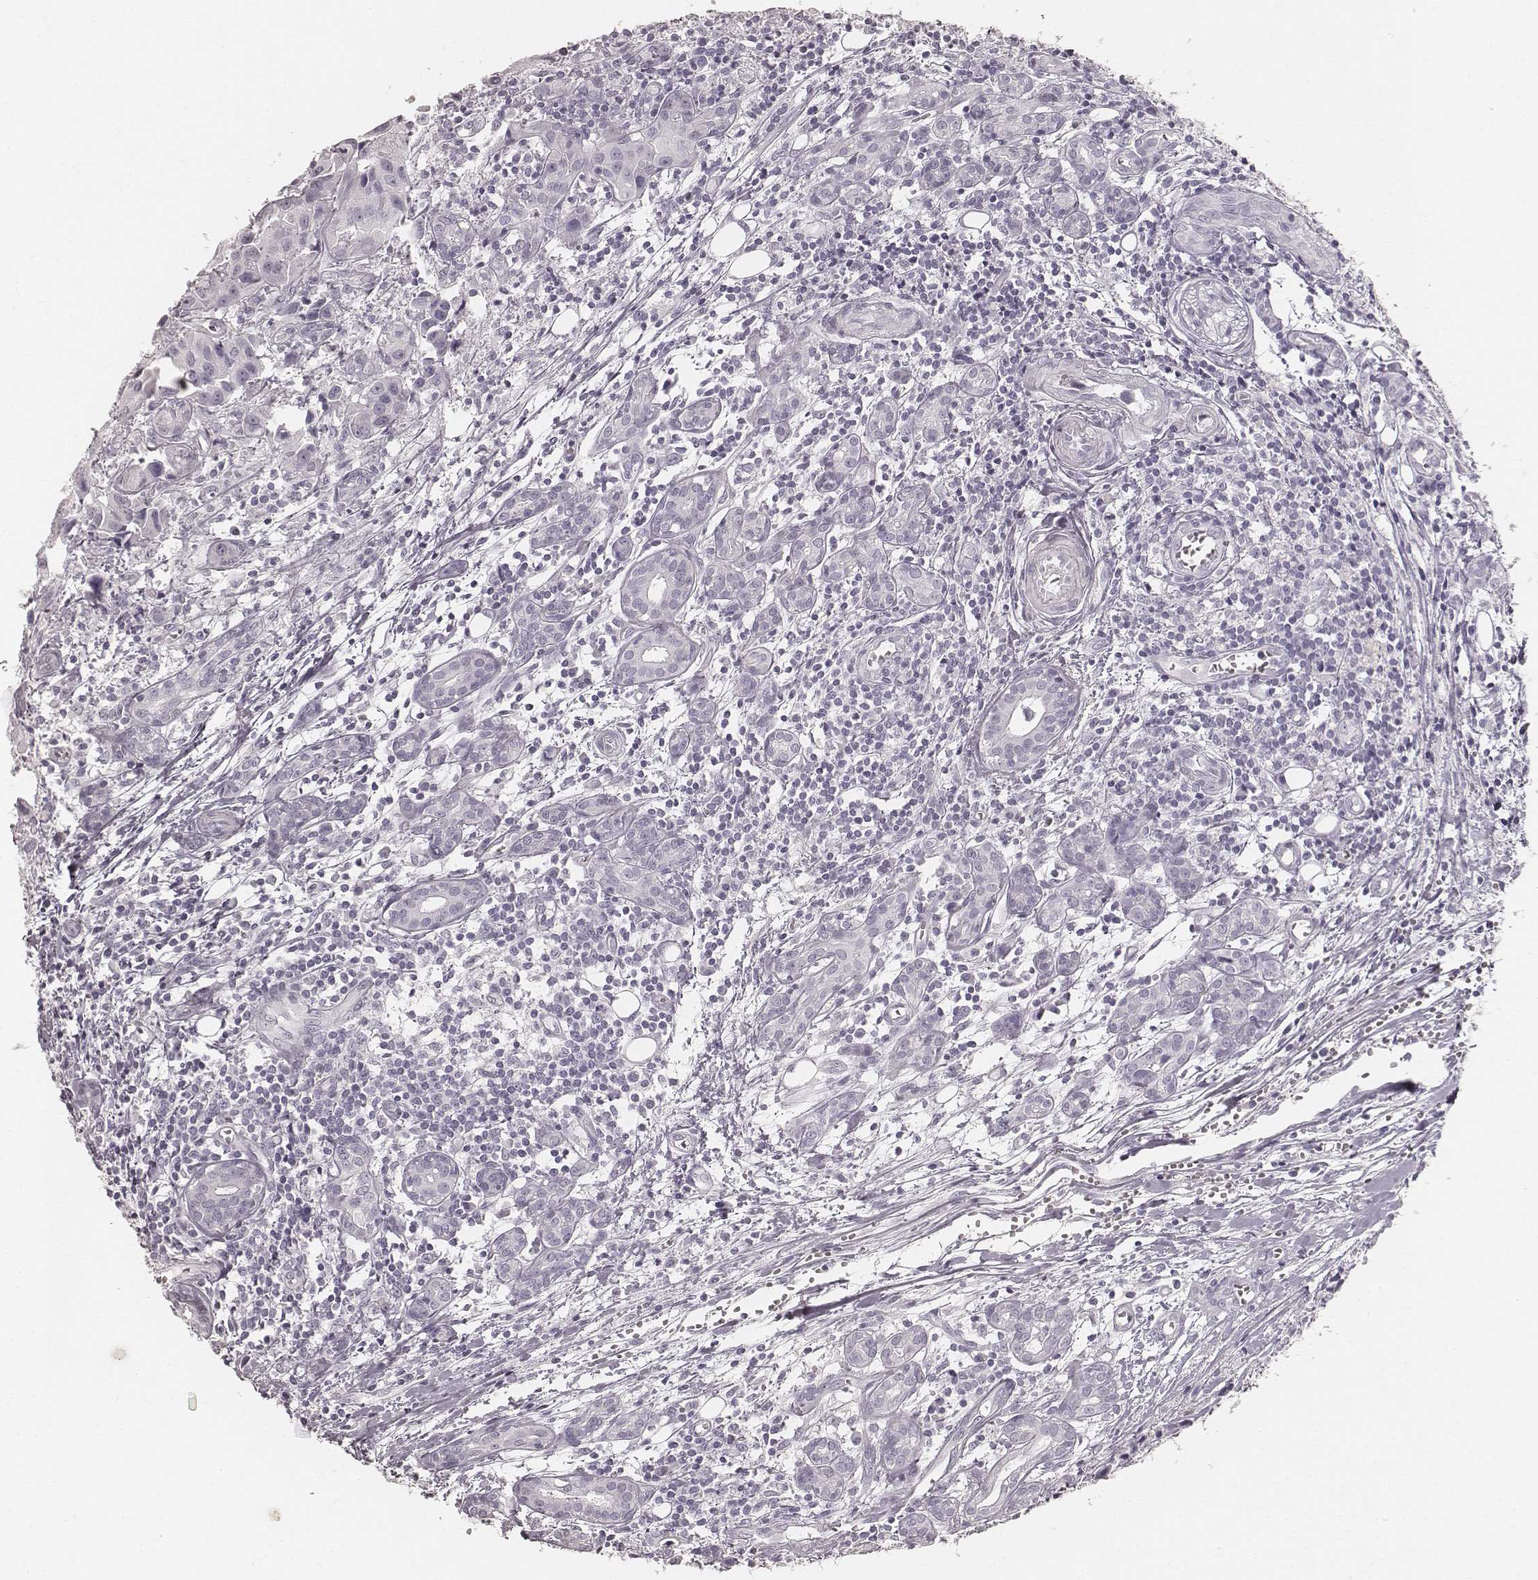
{"staining": {"intensity": "negative", "quantity": "none", "location": "none"}, "tissue": "head and neck cancer", "cell_type": "Tumor cells", "image_type": "cancer", "snomed": [{"axis": "morphology", "description": "Adenocarcinoma, NOS"}, {"axis": "topography", "description": "Head-Neck"}], "caption": "Tumor cells are negative for protein expression in human head and neck cancer (adenocarcinoma). Brightfield microscopy of IHC stained with DAB (brown) and hematoxylin (blue), captured at high magnification.", "gene": "KRT34", "patient": {"sex": "male", "age": 76}}